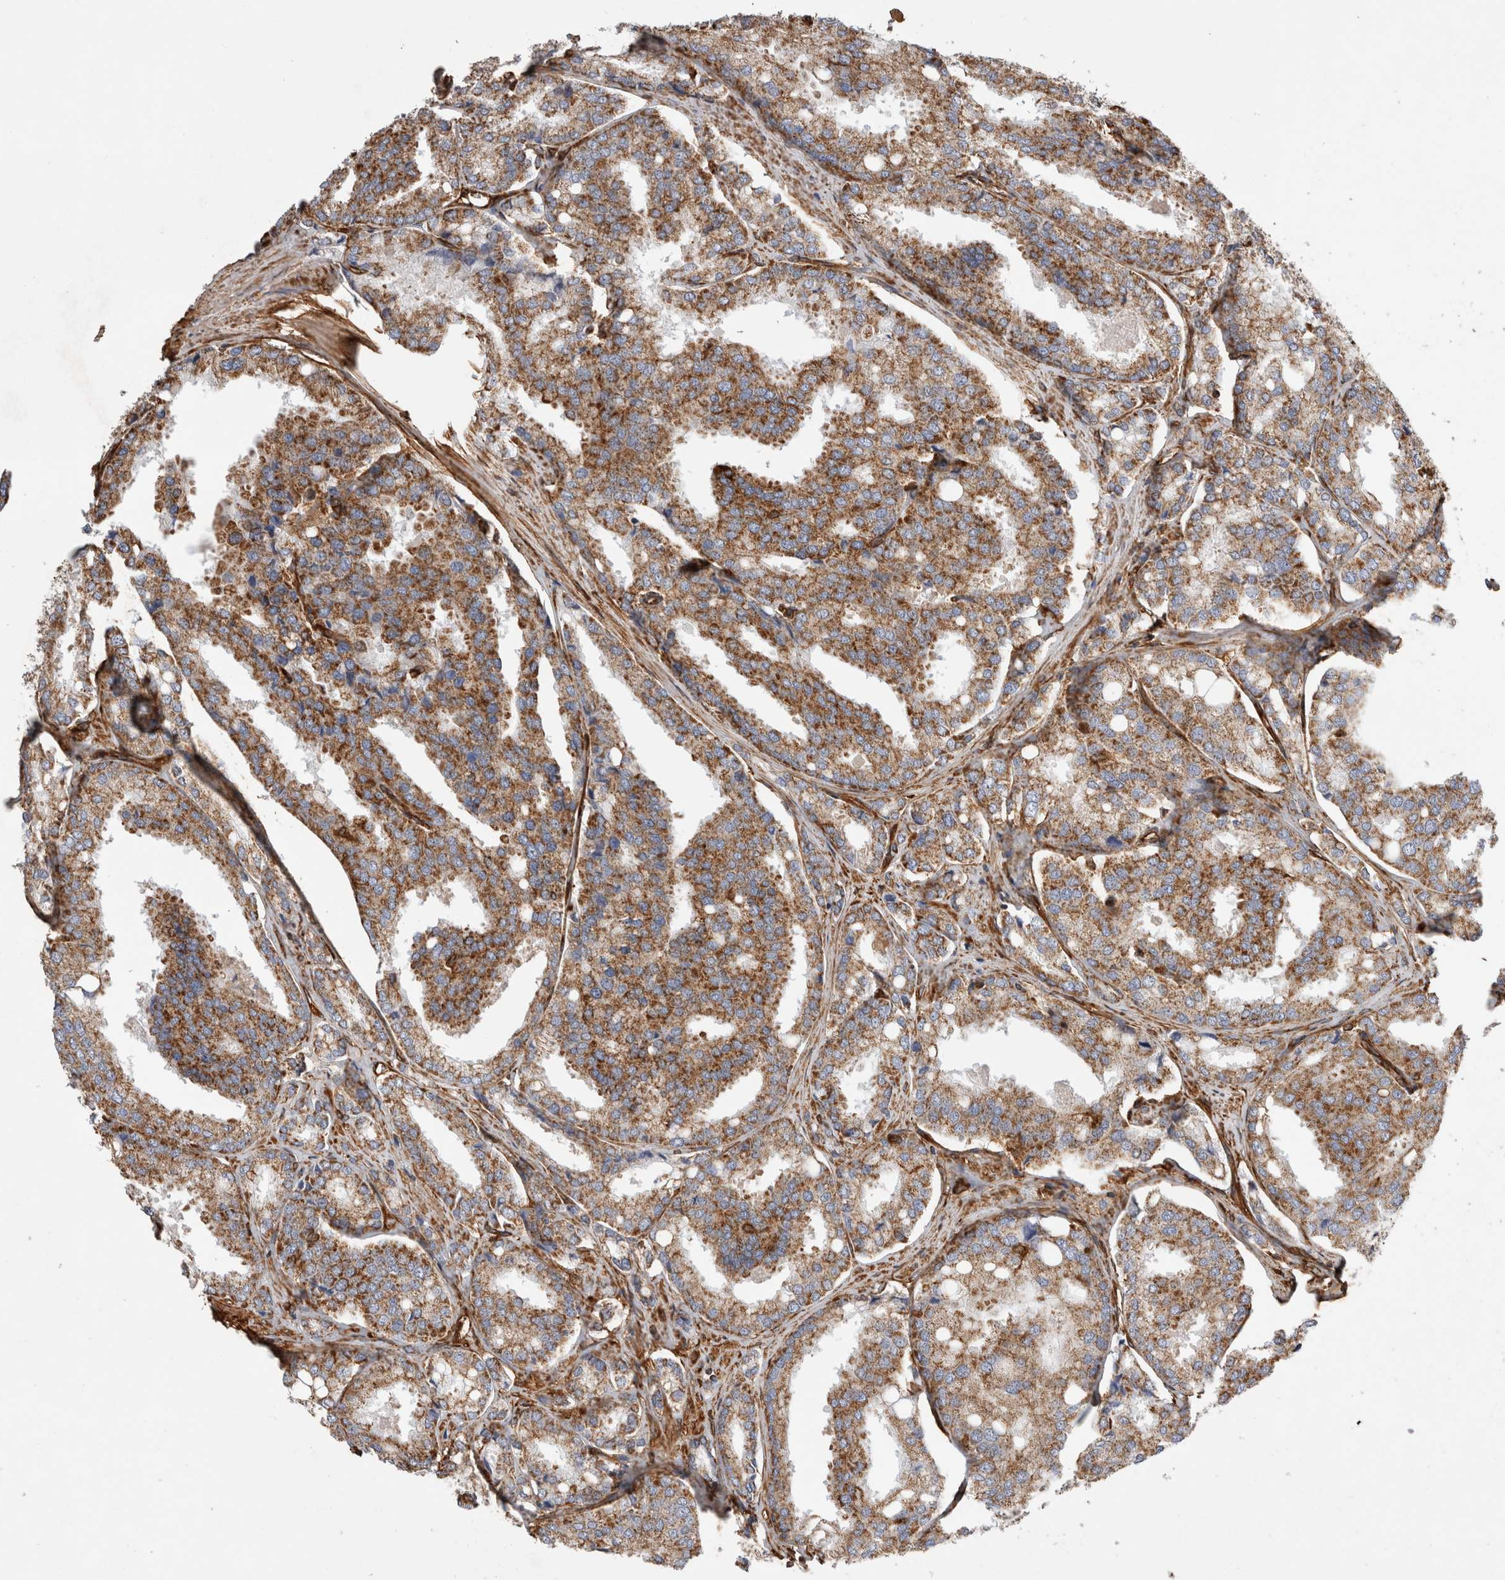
{"staining": {"intensity": "moderate", "quantity": ">75%", "location": "cytoplasmic/membranous"}, "tissue": "prostate cancer", "cell_type": "Tumor cells", "image_type": "cancer", "snomed": [{"axis": "morphology", "description": "Adenocarcinoma, High grade"}, {"axis": "topography", "description": "Prostate"}], "caption": "Moderate cytoplasmic/membranous protein positivity is appreciated in about >75% of tumor cells in prostate high-grade adenocarcinoma.", "gene": "ZNF397", "patient": {"sex": "male", "age": 50}}